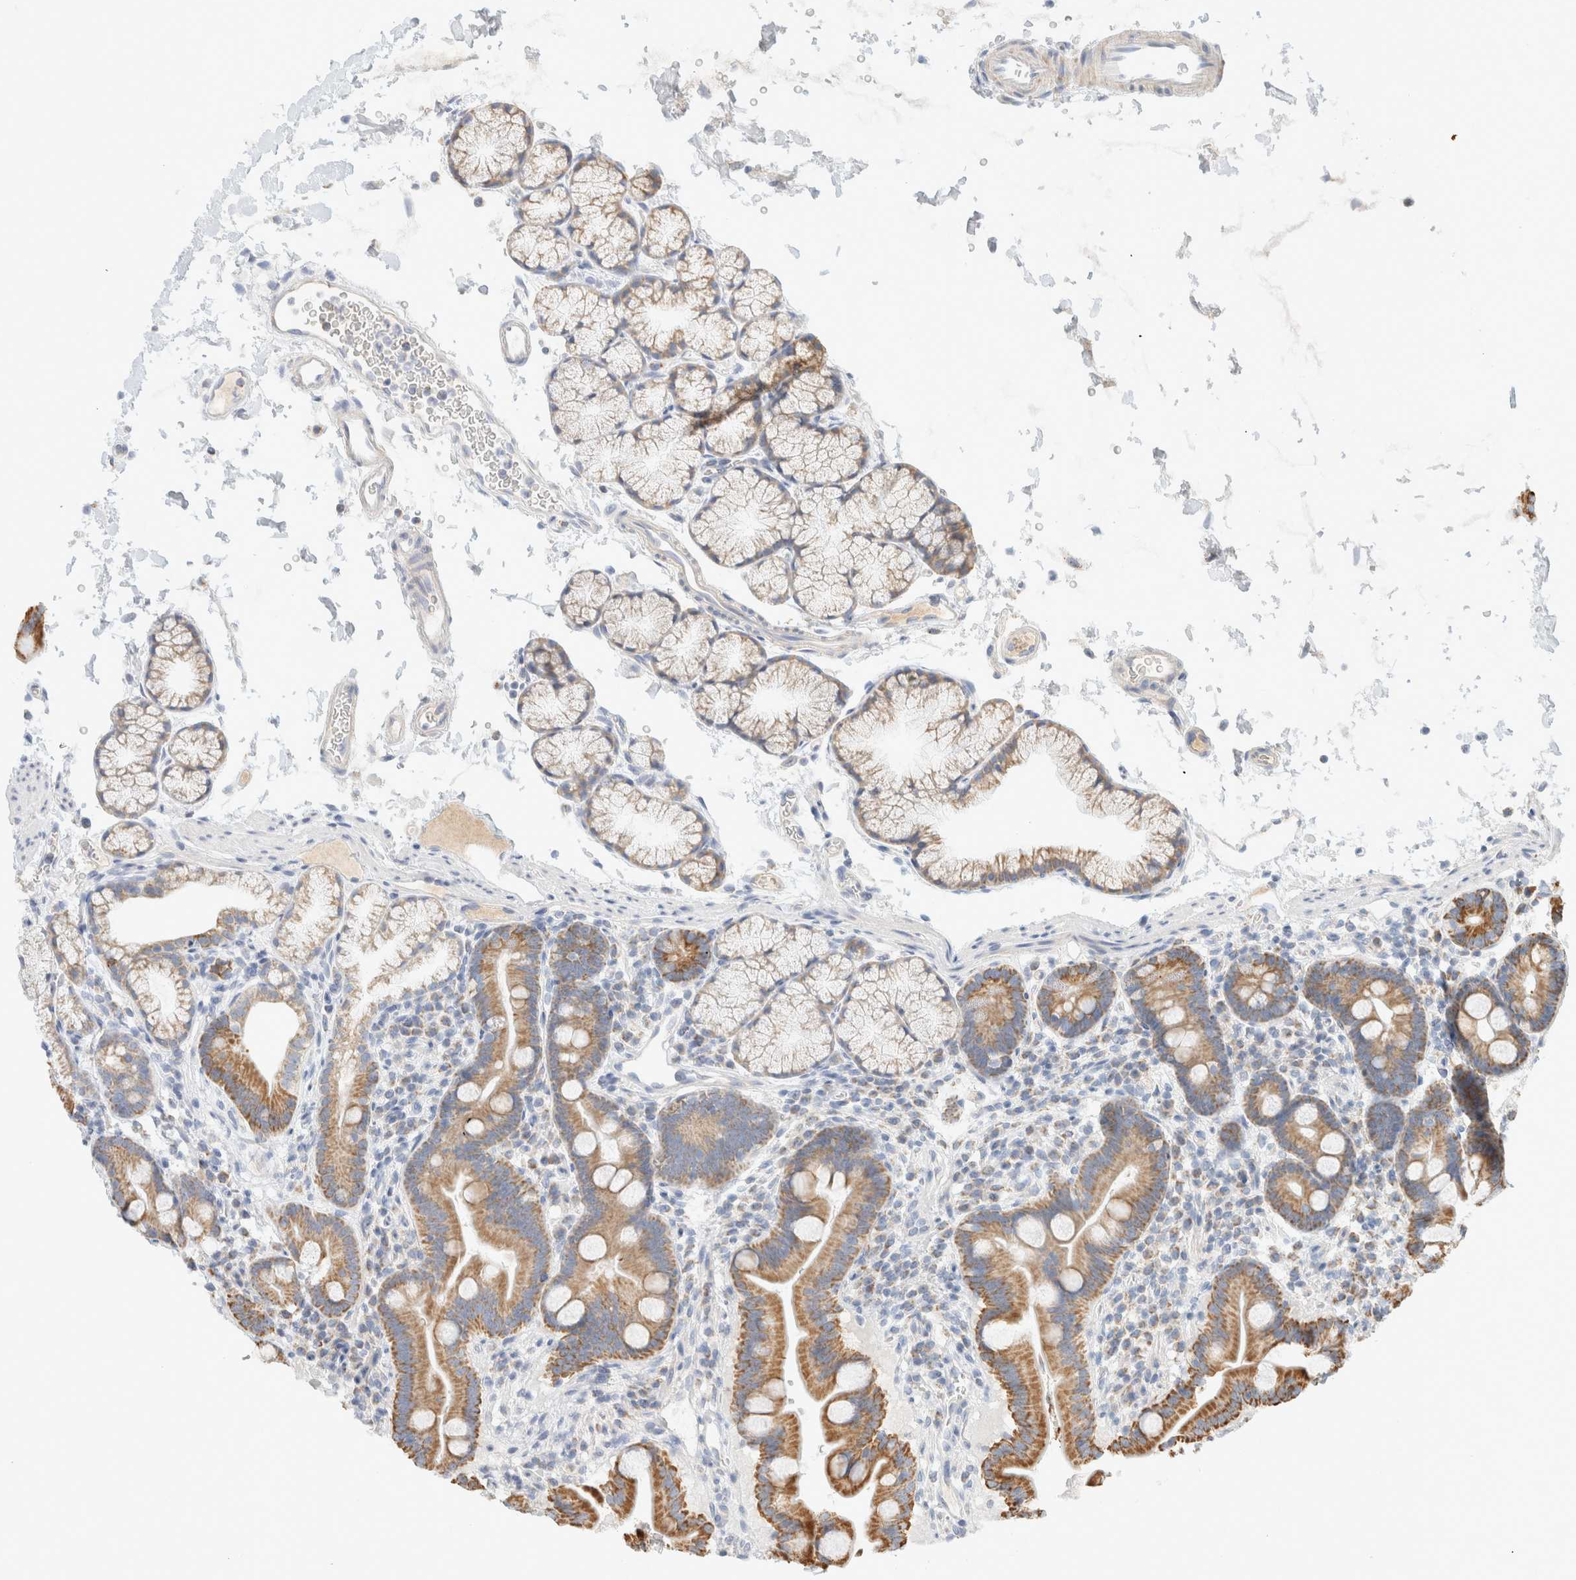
{"staining": {"intensity": "moderate", "quantity": ">75%", "location": "cytoplasmic/membranous"}, "tissue": "duodenum", "cell_type": "Glandular cells", "image_type": "normal", "snomed": [{"axis": "morphology", "description": "Normal tissue, NOS"}, {"axis": "topography", "description": "Duodenum"}], "caption": "Benign duodenum demonstrates moderate cytoplasmic/membranous staining in about >75% of glandular cells, visualized by immunohistochemistry. (Stains: DAB in brown, nuclei in blue, Microscopy: brightfield microscopy at high magnification).", "gene": "HDHD3", "patient": {"sex": "male", "age": 54}}